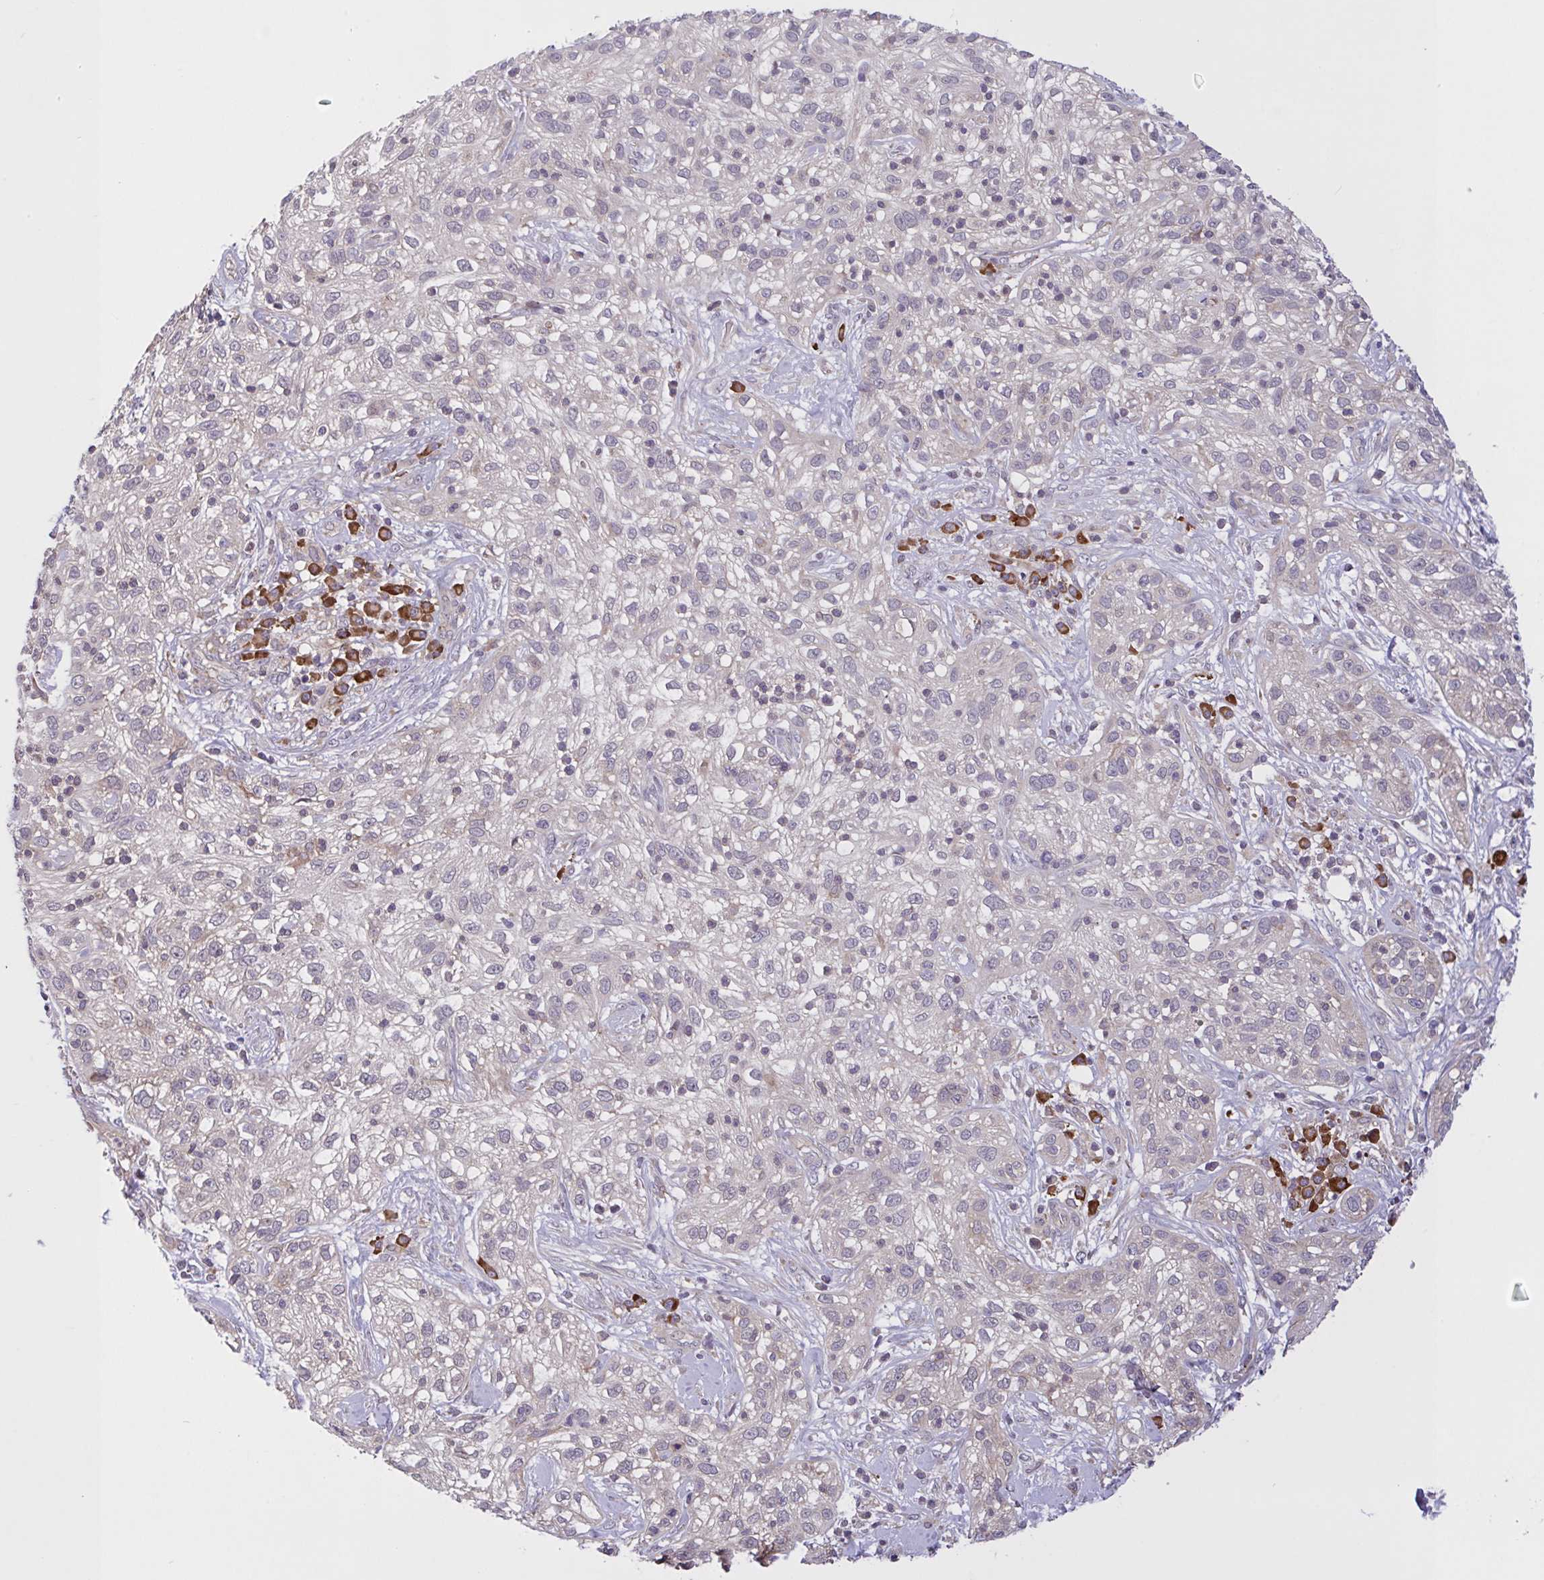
{"staining": {"intensity": "negative", "quantity": "none", "location": "none"}, "tissue": "skin cancer", "cell_type": "Tumor cells", "image_type": "cancer", "snomed": [{"axis": "morphology", "description": "Squamous cell carcinoma, NOS"}, {"axis": "topography", "description": "Skin"}], "caption": "IHC histopathology image of neoplastic tissue: human skin squamous cell carcinoma stained with DAB (3,3'-diaminobenzidine) exhibits no significant protein expression in tumor cells. The staining is performed using DAB (3,3'-diaminobenzidine) brown chromogen with nuclei counter-stained in using hematoxylin.", "gene": "INTS10", "patient": {"sex": "male", "age": 82}}